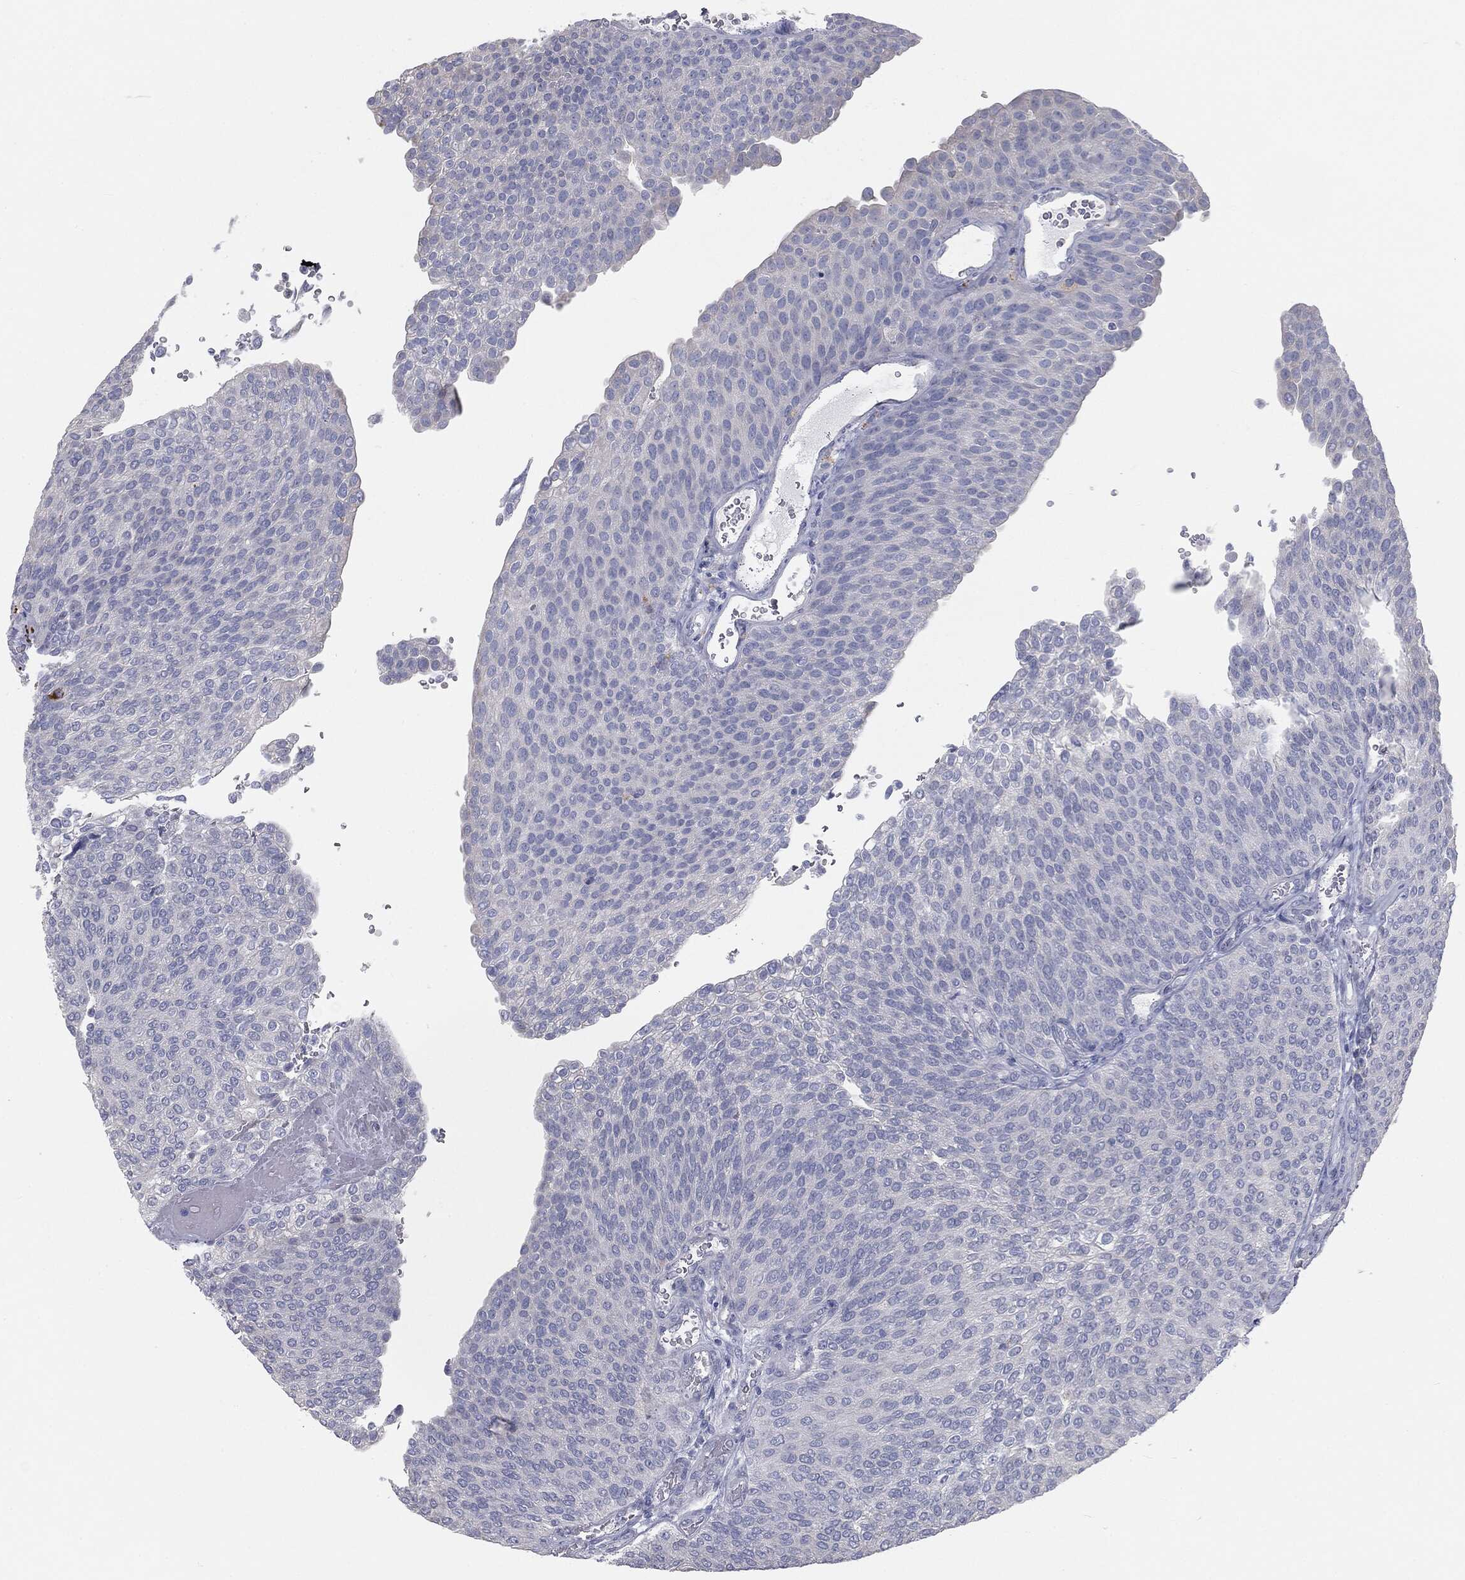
{"staining": {"intensity": "negative", "quantity": "none", "location": "none"}, "tissue": "urothelial cancer", "cell_type": "Tumor cells", "image_type": "cancer", "snomed": [{"axis": "morphology", "description": "Urothelial carcinoma, High grade"}, {"axis": "topography", "description": "Urinary bladder"}], "caption": "A histopathology image of urothelial cancer stained for a protein displays no brown staining in tumor cells.", "gene": "CAV3", "patient": {"sex": "female", "age": 79}}